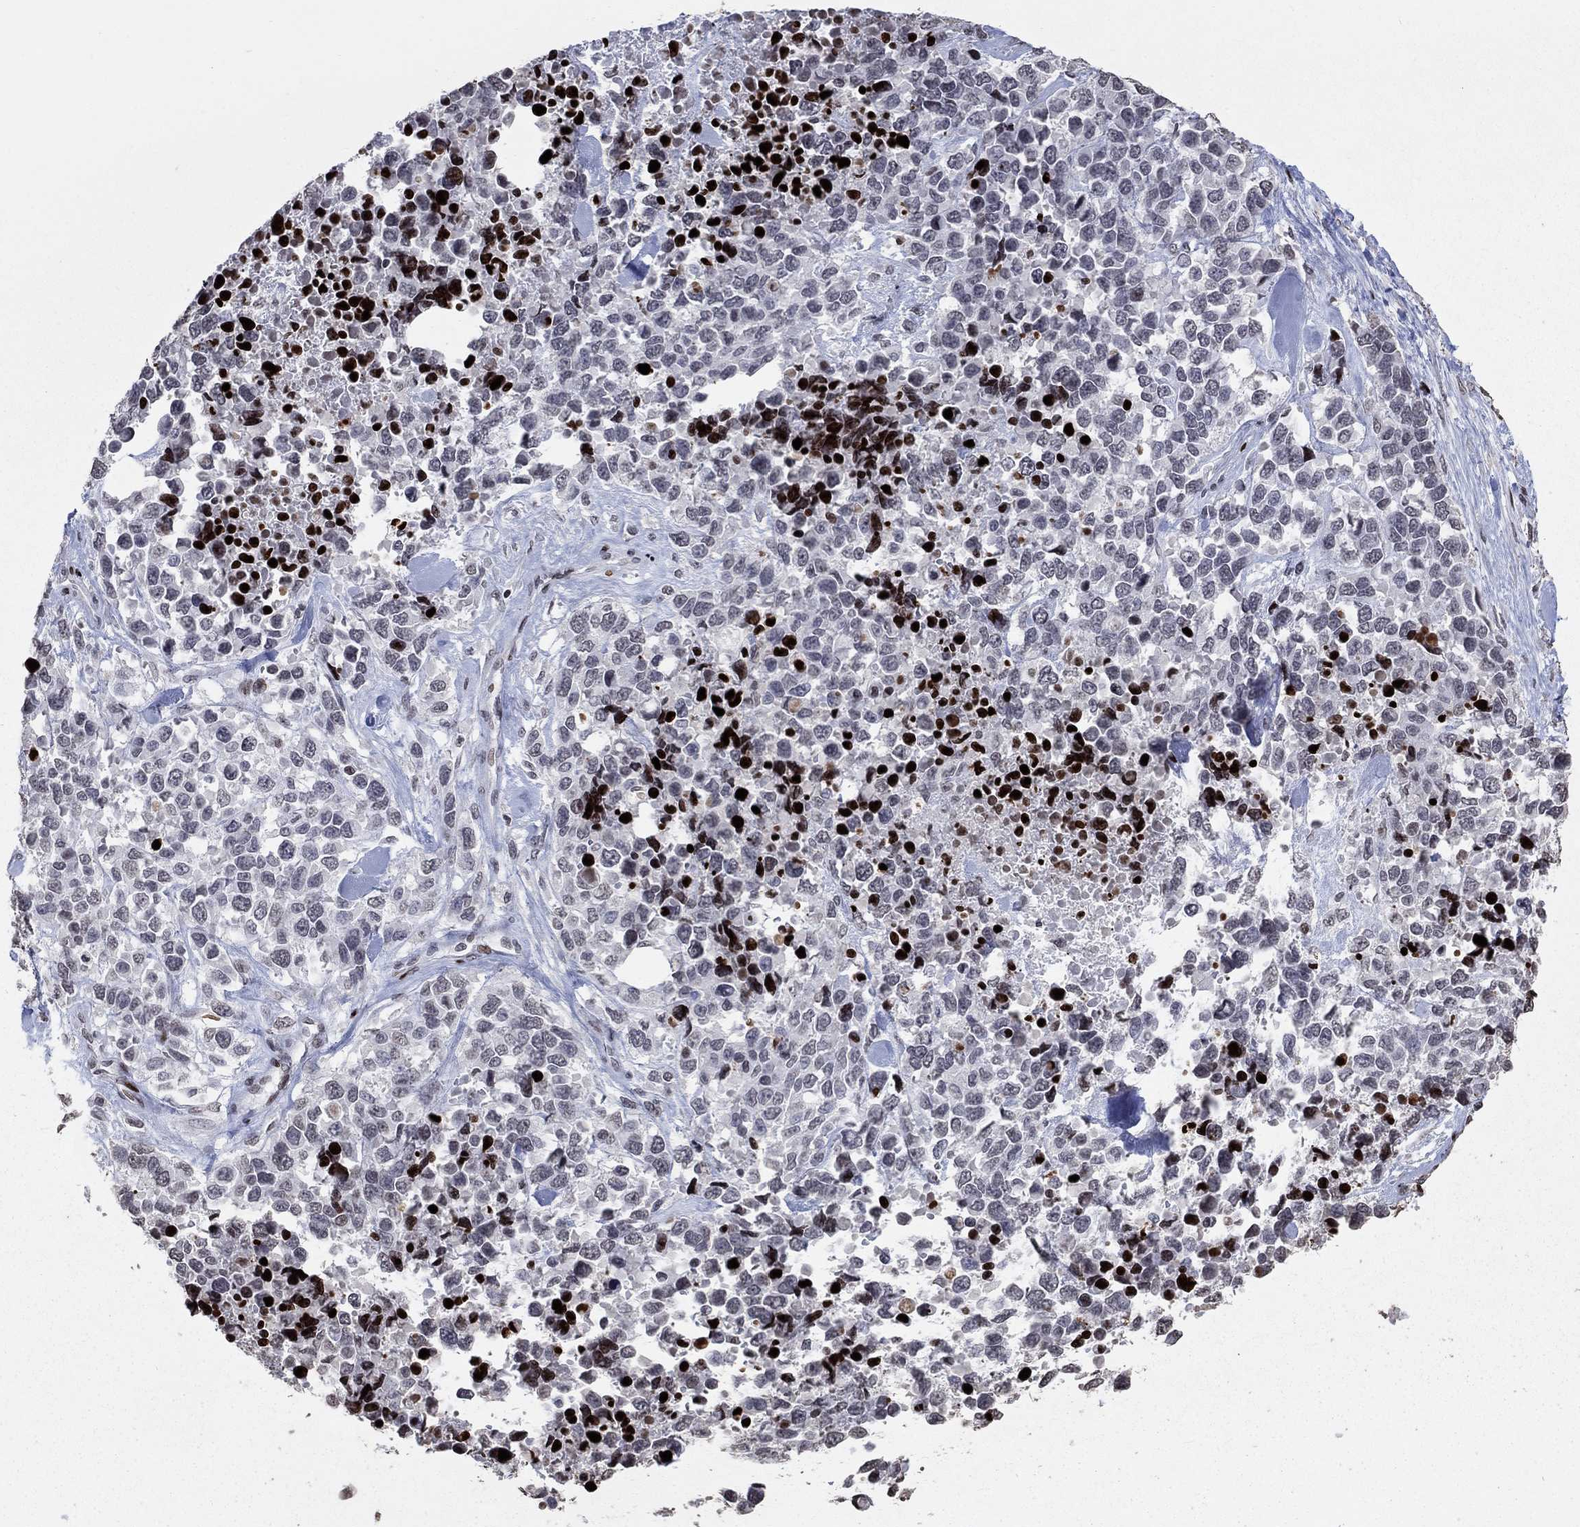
{"staining": {"intensity": "negative", "quantity": "none", "location": "none"}, "tissue": "melanoma", "cell_type": "Tumor cells", "image_type": "cancer", "snomed": [{"axis": "morphology", "description": "Malignant melanoma, Metastatic site"}, {"axis": "topography", "description": "Skin"}], "caption": "Protein analysis of malignant melanoma (metastatic site) reveals no significant expression in tumor cells.", "gene": "SRSF3", "patient": {"sex": "male", "age": 84}}